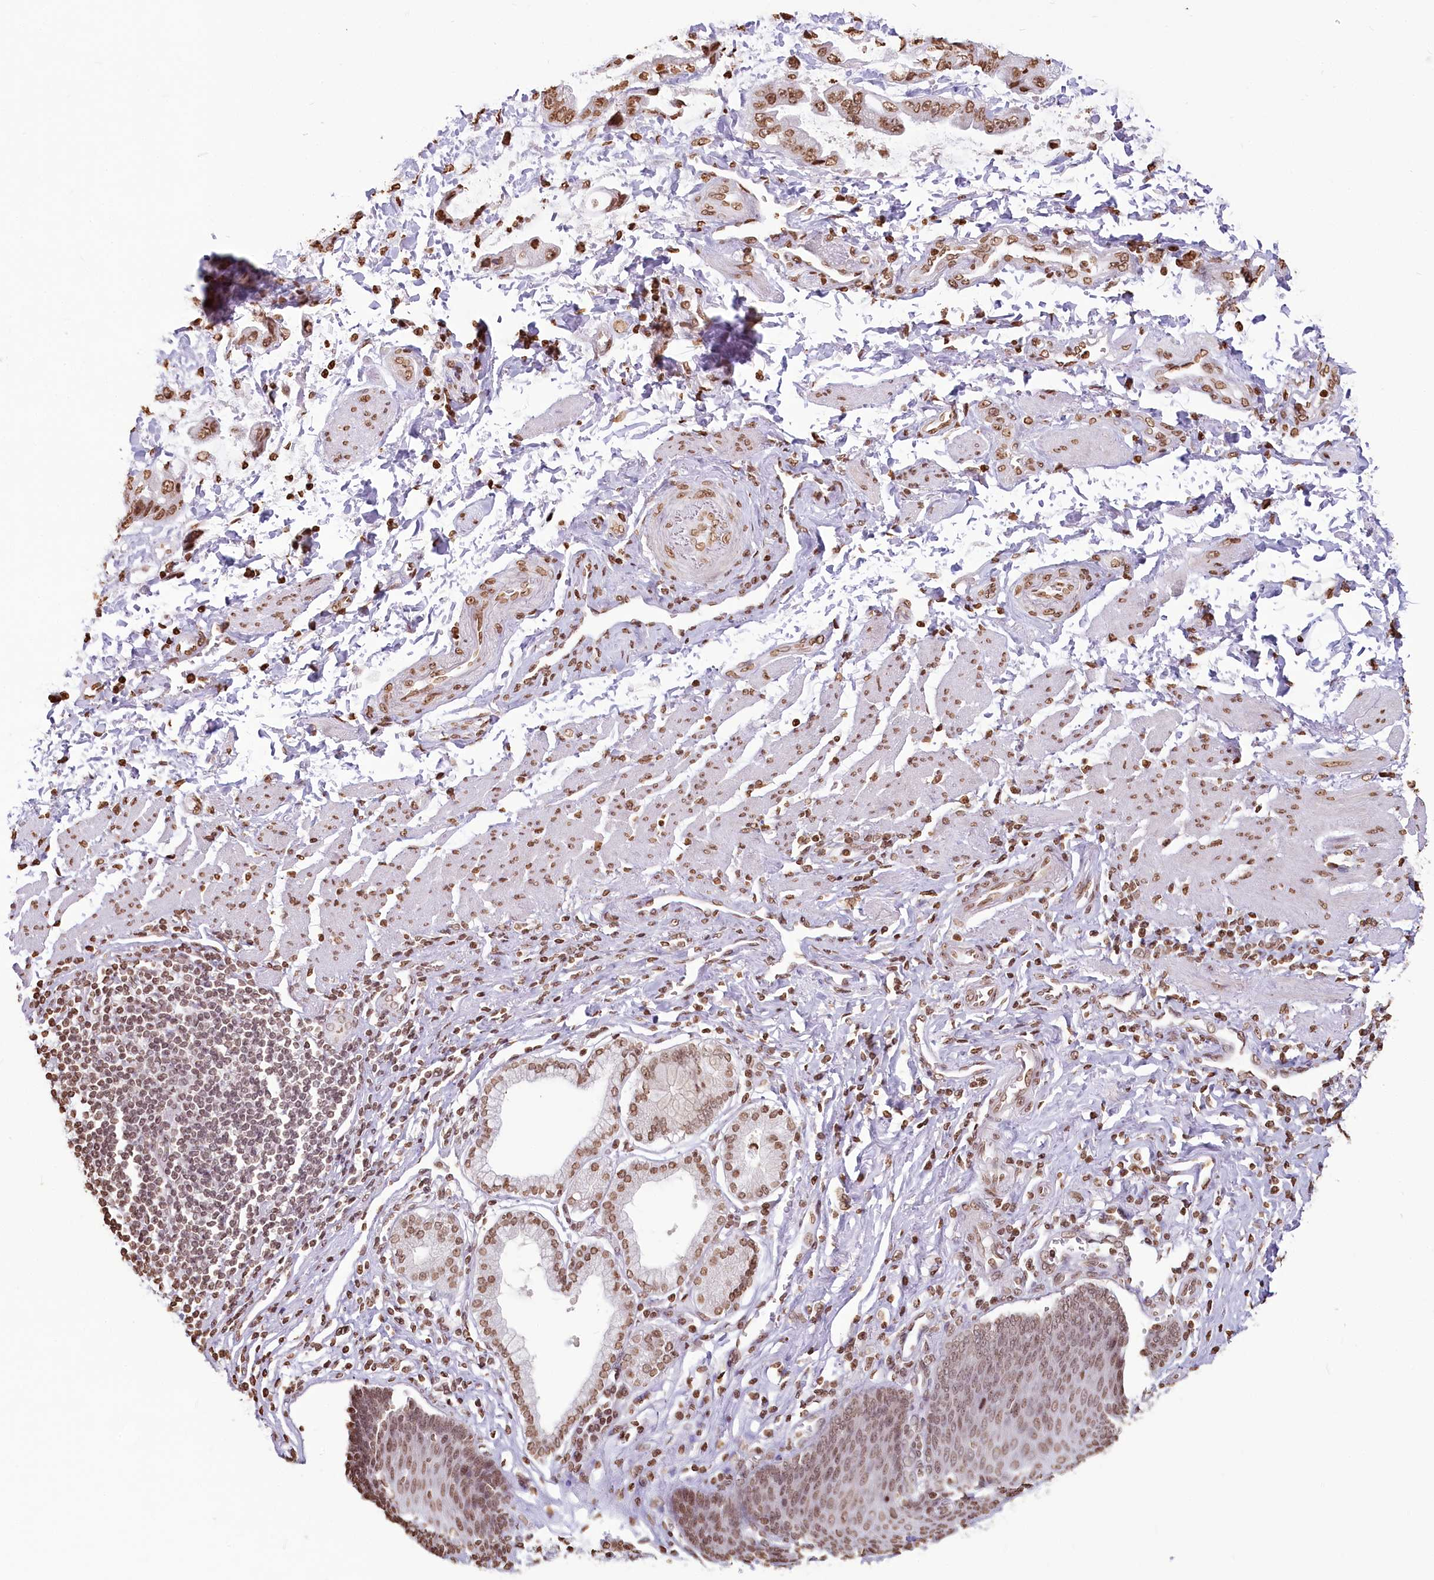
{"staining": {"intensity": "moderate", "quantity": ">75%", "location": "nuclear"}, "tissue": "stomach cancer", "cell_type": "Tumor cells", "image_type": "cancer", "snomed": [{"axis": "morphology", "description": "Adenocarcinoma, NOS"}, {"axis": "topography", "description": "Stomach"}], "caption": "The image reveals staining of stomach adenocarcinoma, revealing moderate nuclear protein expression (brown color) within tumor cells. The protein is stained brown, and the nuclei are stained in blue (DAB IHC with brightfield microscopy, high magnification).", "gene": "FAM13A", "patient": {"sex": "male", "age": 62}}